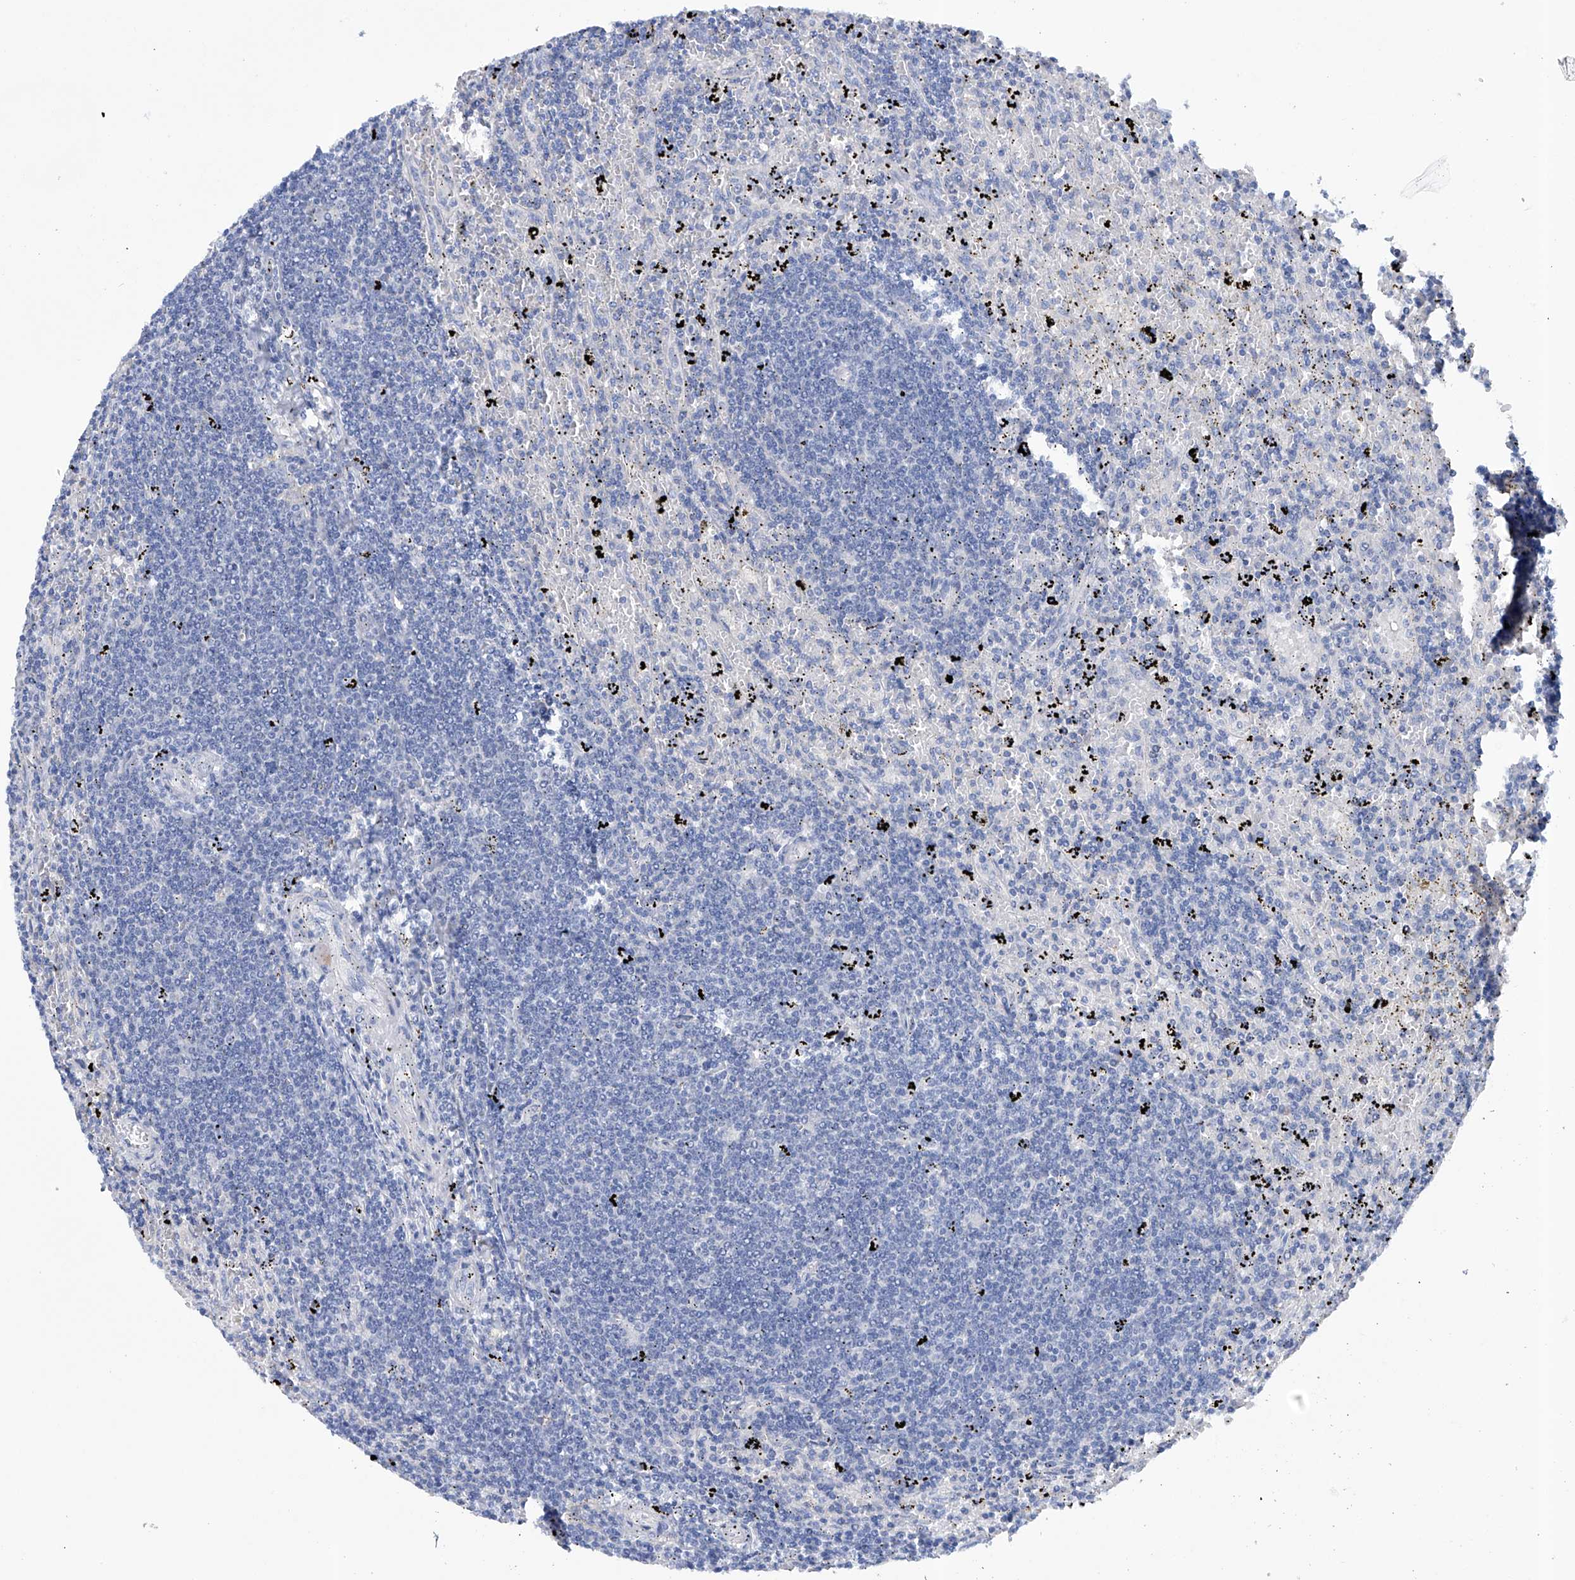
{"staining": {"intensity": "negative", "quantity": "none", "location": "none"}, "tissue": "lymphoma", "cell_type": "Tumor cells", "image_type": "cancer", "snomed": [{"axis": "morphology", "description": "Malignant lymphoma, non-Hodgkin's type, Low grade"}, {"axis": "topography", "description": "Spleen"}], "caption": "Protein analysis of malignant lymphoma, non-Hodgkin's type (low-grade) exhibits no significant expression in tumor cells.", "gene": "KLHL17", "patient": {"sex": "male", "age": 76}}